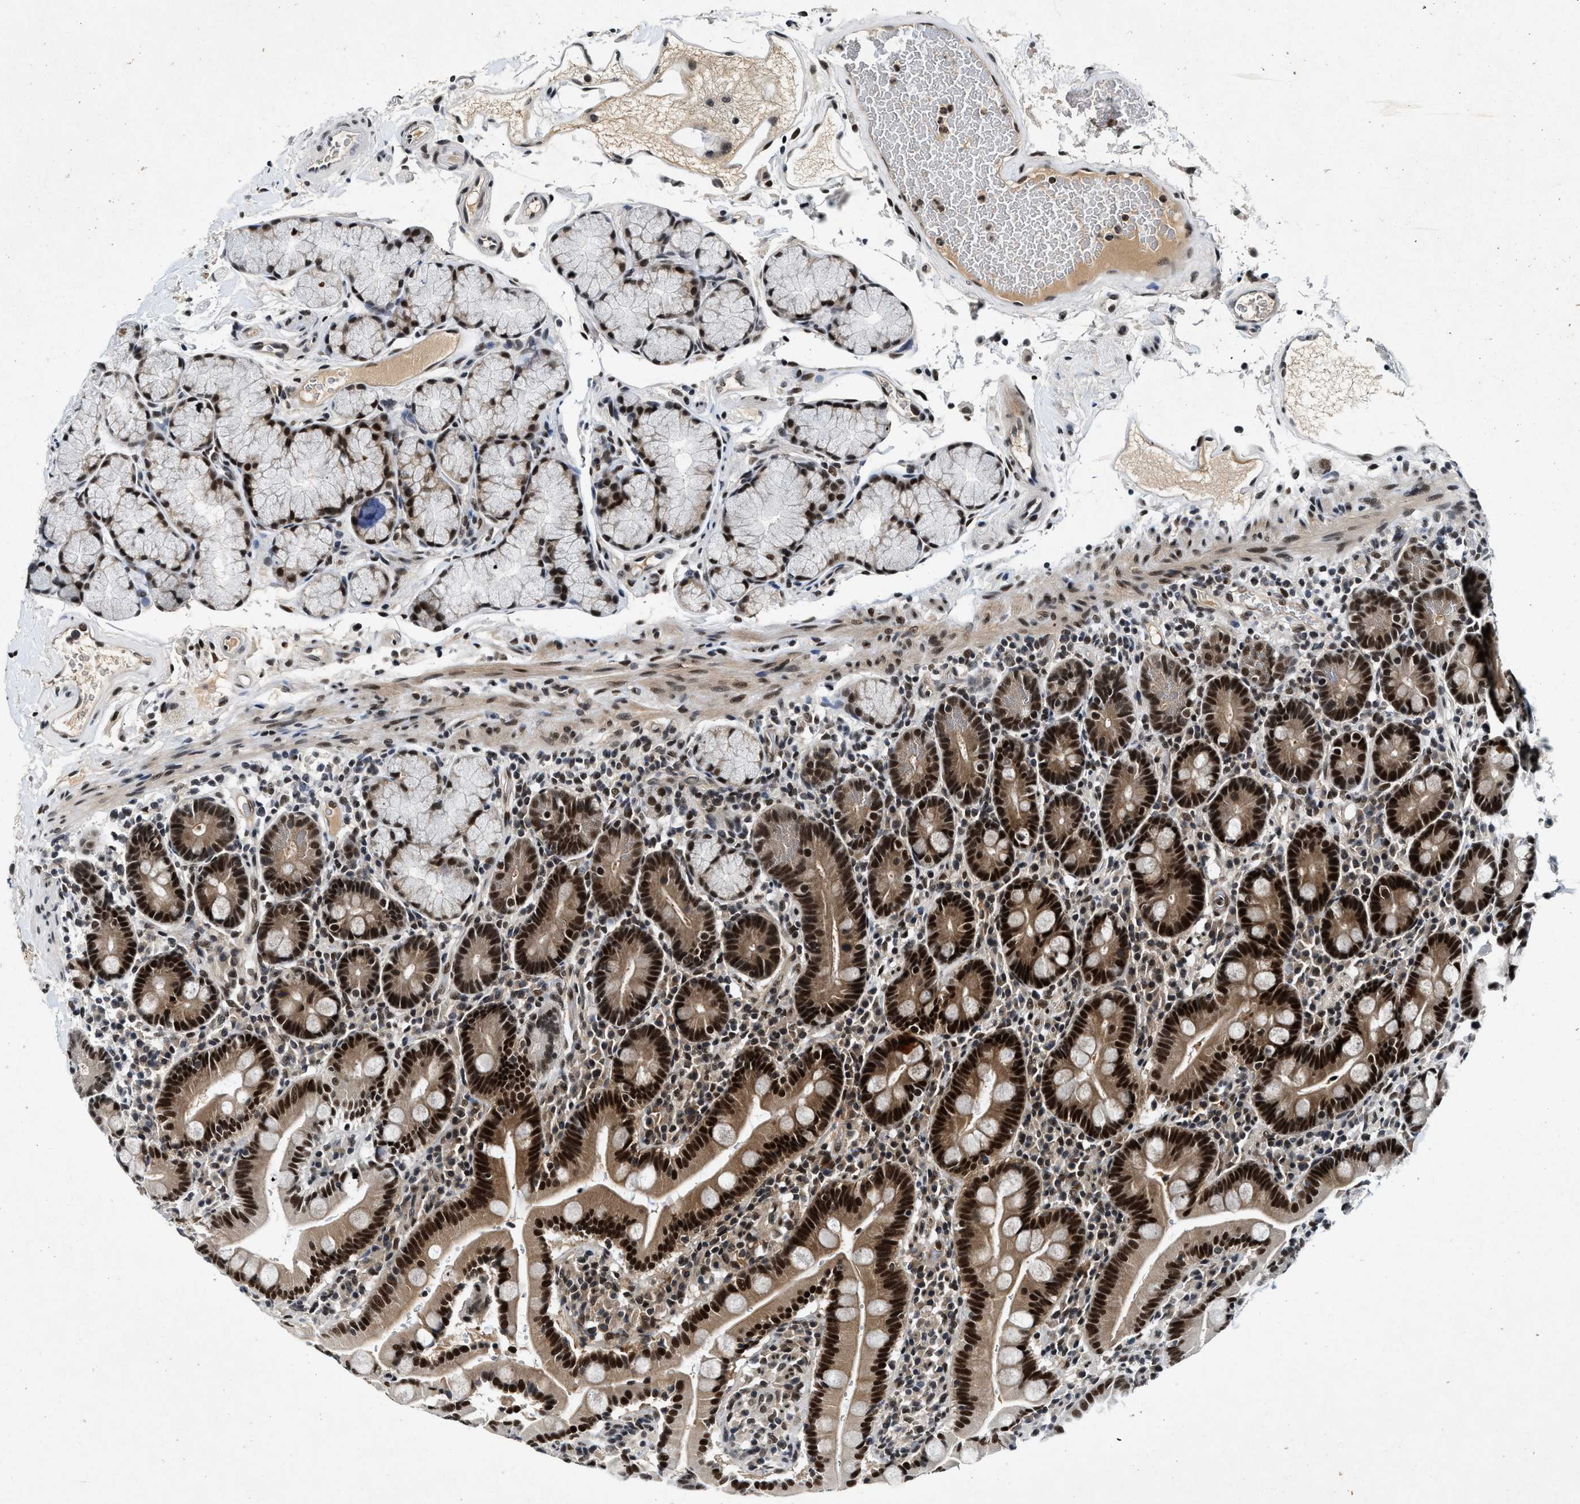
{"staining": {"intensity": "strong", "quantity": ">75%", "location": "cytoplasmic/membranous,nuclear"}, "tissue": "duodenum", "cell_type": "Glandular cells", "image_type": "normal", "snomed": [{"axis": "morphology", "description": "Normal tissue, NOS"}, {"axis": "topography", "description": "Small intestine, NOS"}], "caption": "The immunohistochemical stain highlights strong cytoplasmic/membranous,nuclear staining in glandular cells of unremarkable duodenum.", "gene": "NCOA1", "patient": {"sex": "female", "age": 71}}